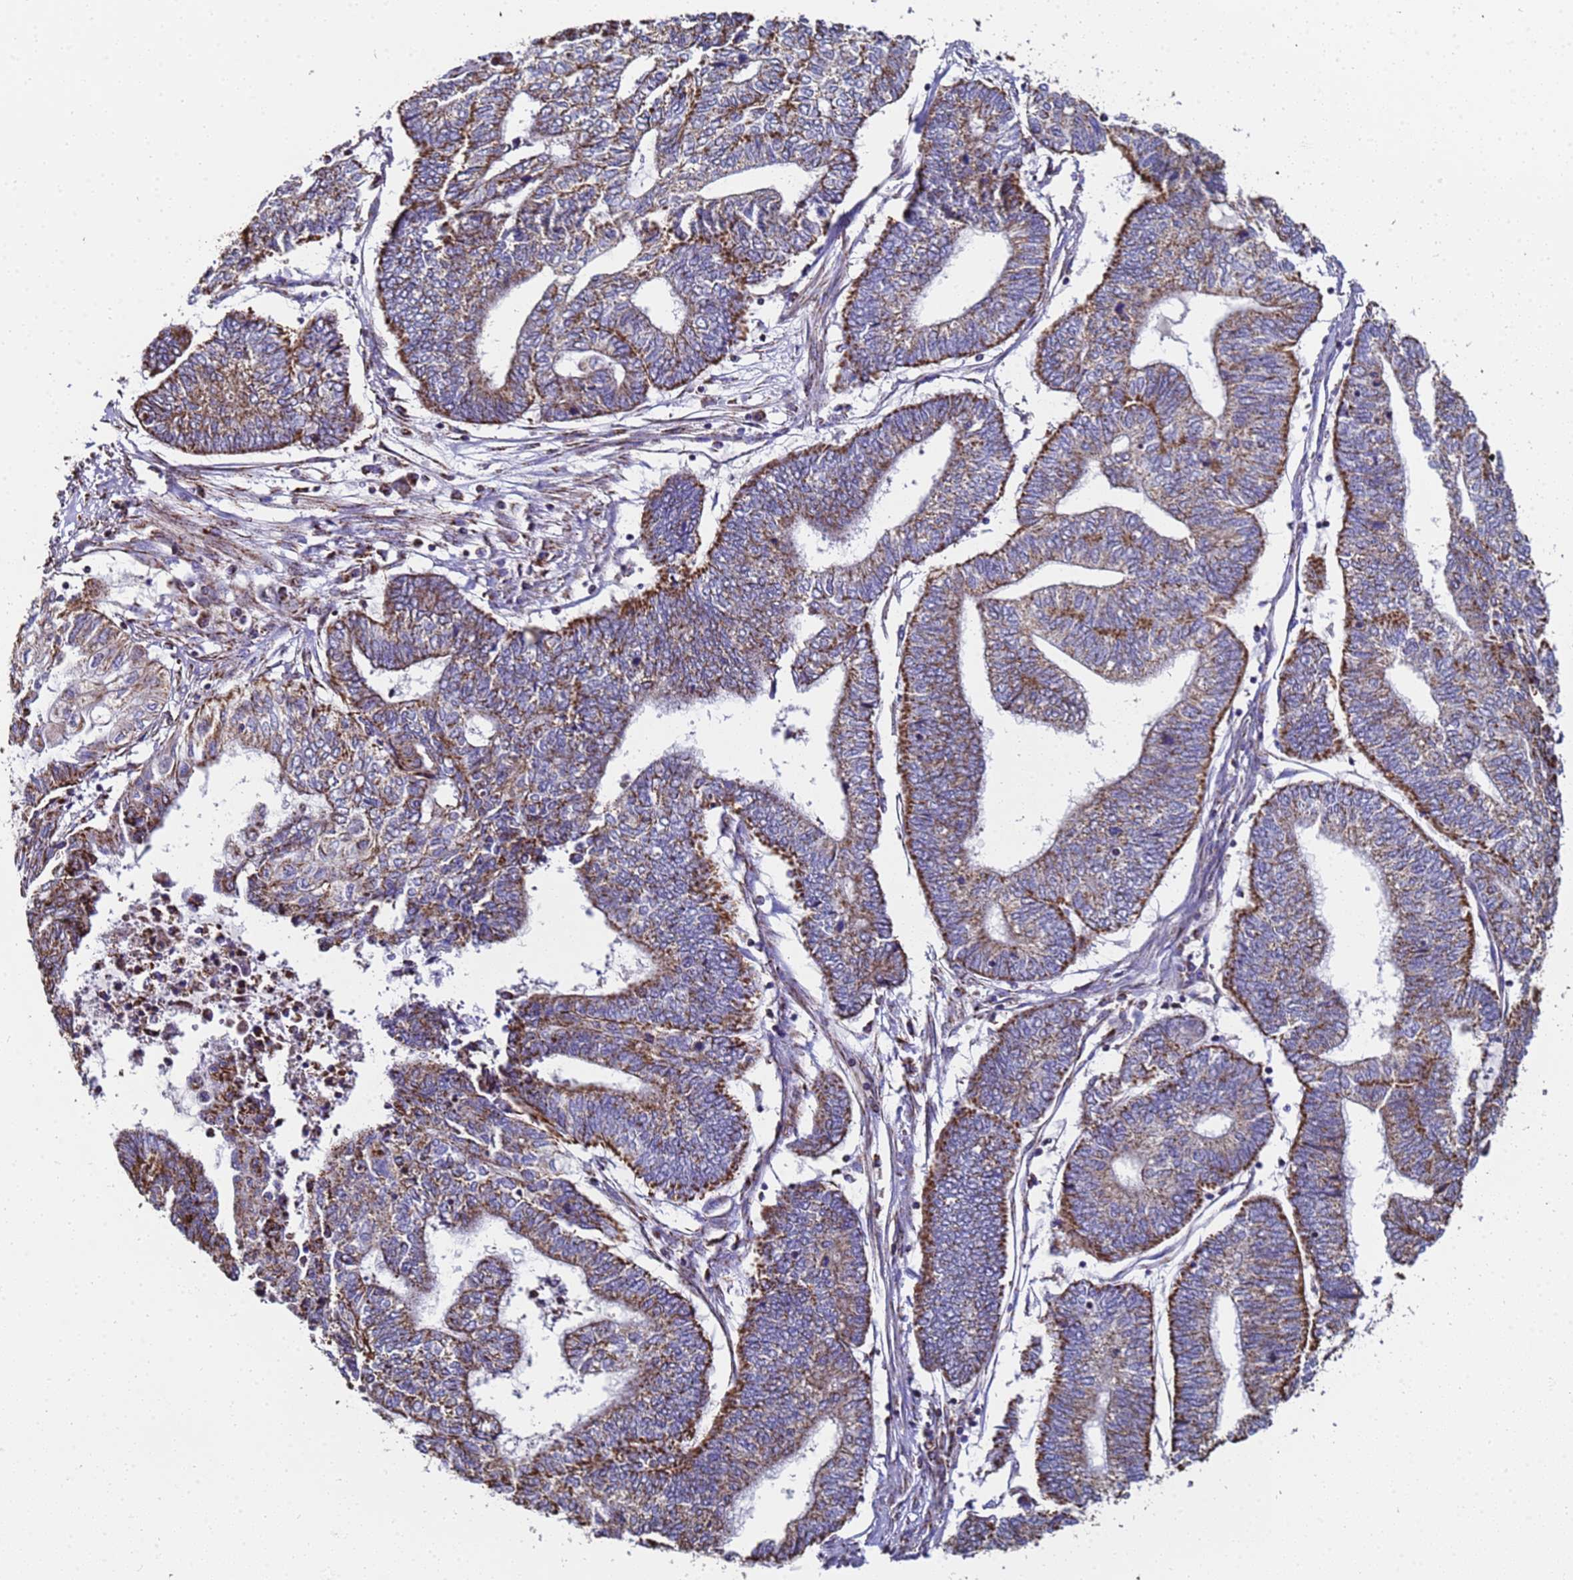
{"staining": {"intensity": "moderate", "quantity": ">75%", "location": "cytoplasmic/membranous"}, "tissue": "endometrial cancer", "cell_type": "Tumor cells", "image_type": "cancer", "snomed": [{"axis": "morphology", "description": "Adenocarcinoma, NOS"}, {"axis": "topography", "description": "Uterus"}, {"axis": "topography", "description": "Endometrium"}], "caption": "Endometrial cancer (adenocarcinoma) stained with immunohistochemistry (IHC) demonstrates moderate cytoplasmic/membranous staining in about >75% of tumor cells. (DAB (3,3'-diaminobenzidine) = brown stain, brightfield microscopy at high magnification).", "gene": "MRPS12", "patient": {"sex": "female", "age": 70}}